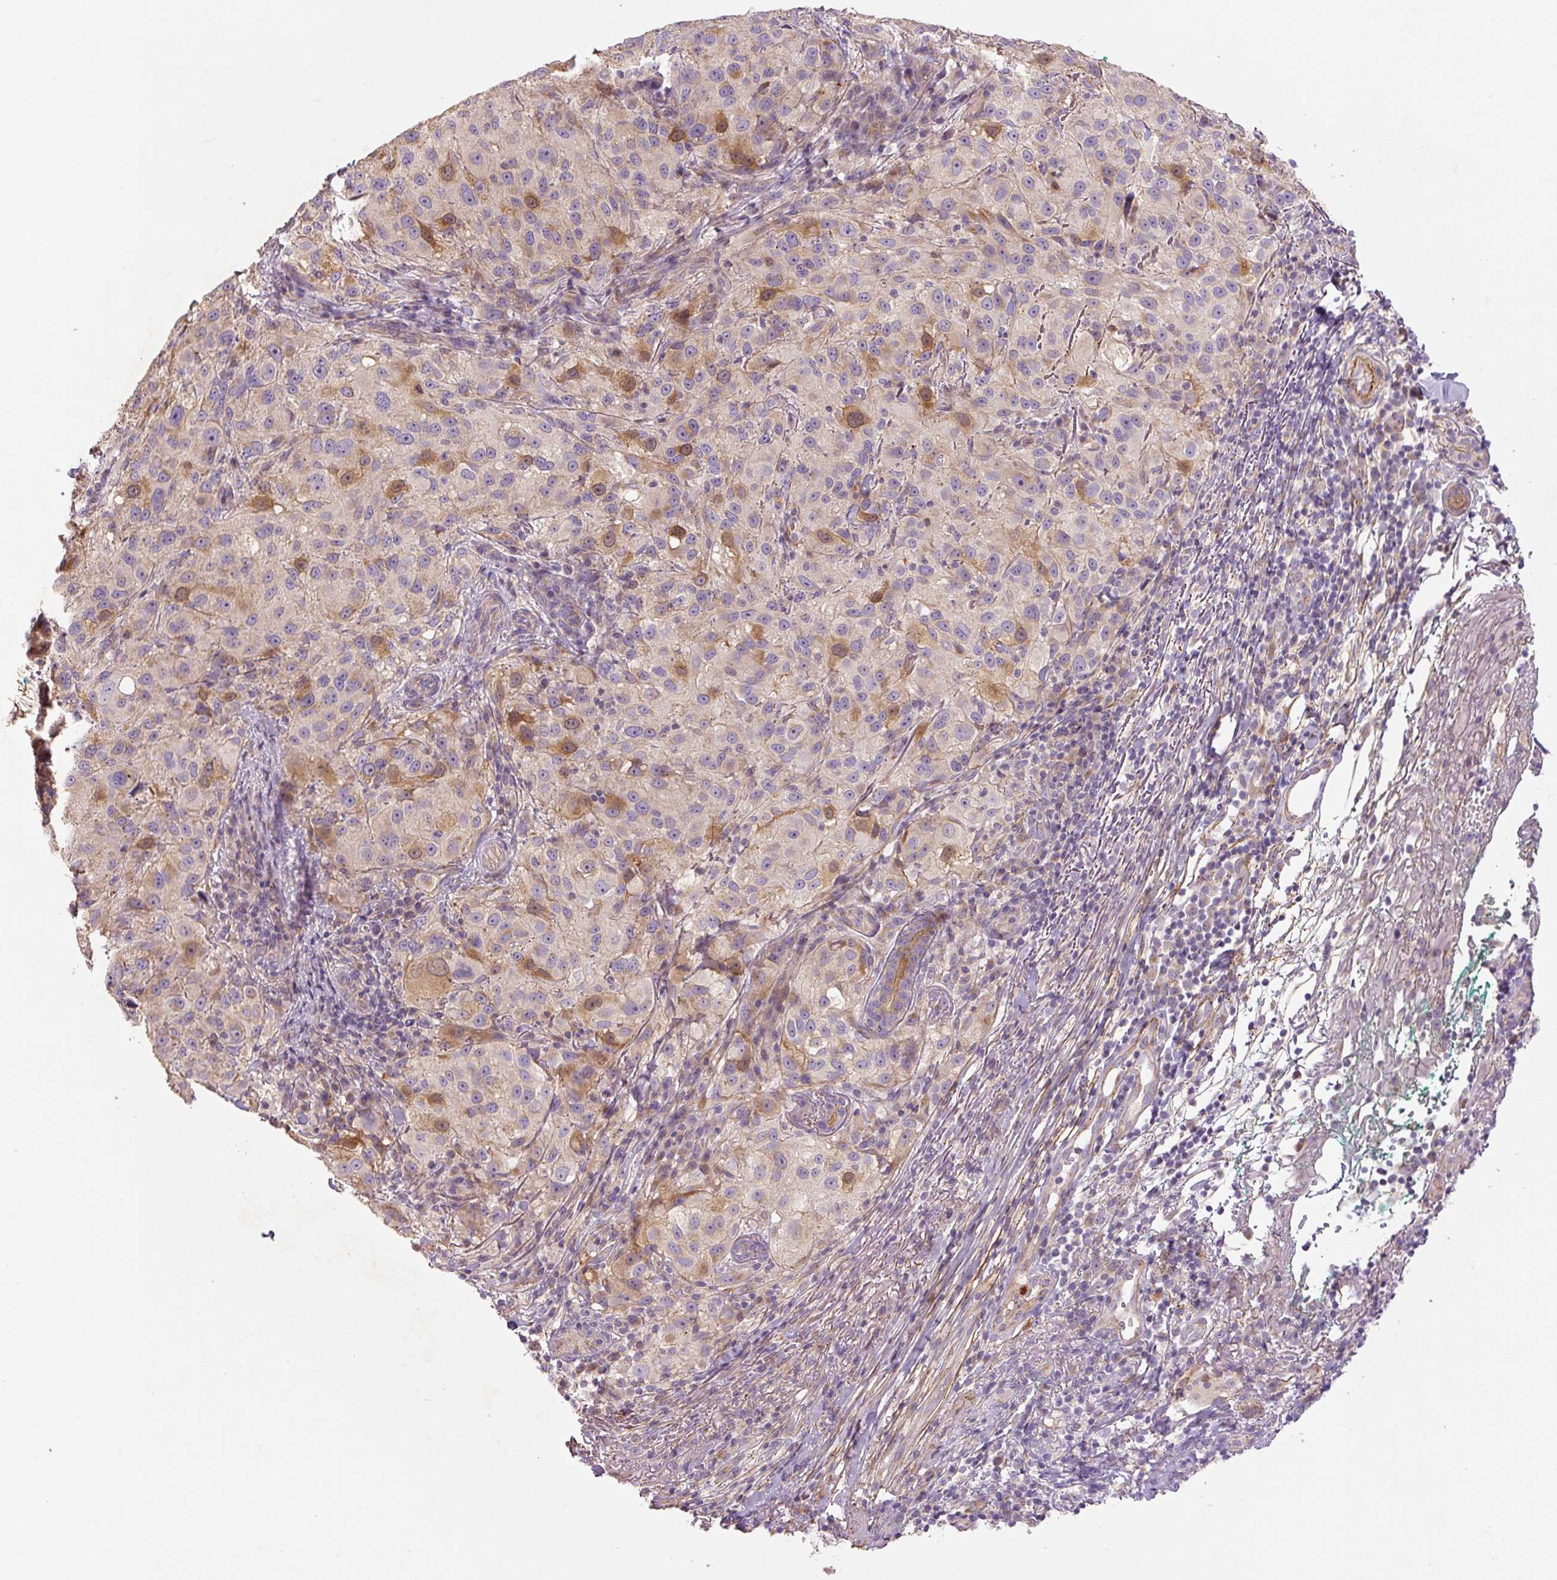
{"staining": {"intensity": "moderate", "quantity": "<25%", "location": "cytoplasmic/membranous,nuclear"}, "tissue": "melanoma", "cell_type": "Tumor cells", "image_type": "cancer", "snomed": [{"axis": "morphology", "description": "Necrosis, NOS"}, {"axis": "morphology", "description": "Malignant melanoma, NOS"}, {"axis": "topography", "description": "Skin"}], "caption": "This is a photomicrograph of IHC staining of melanoma, which shows moderate positivity in the cytoplasmic/membranous and nuclear of tumor cells.", "gene": "CCNI2", "patient": {"sex": "female", "age": 87}}